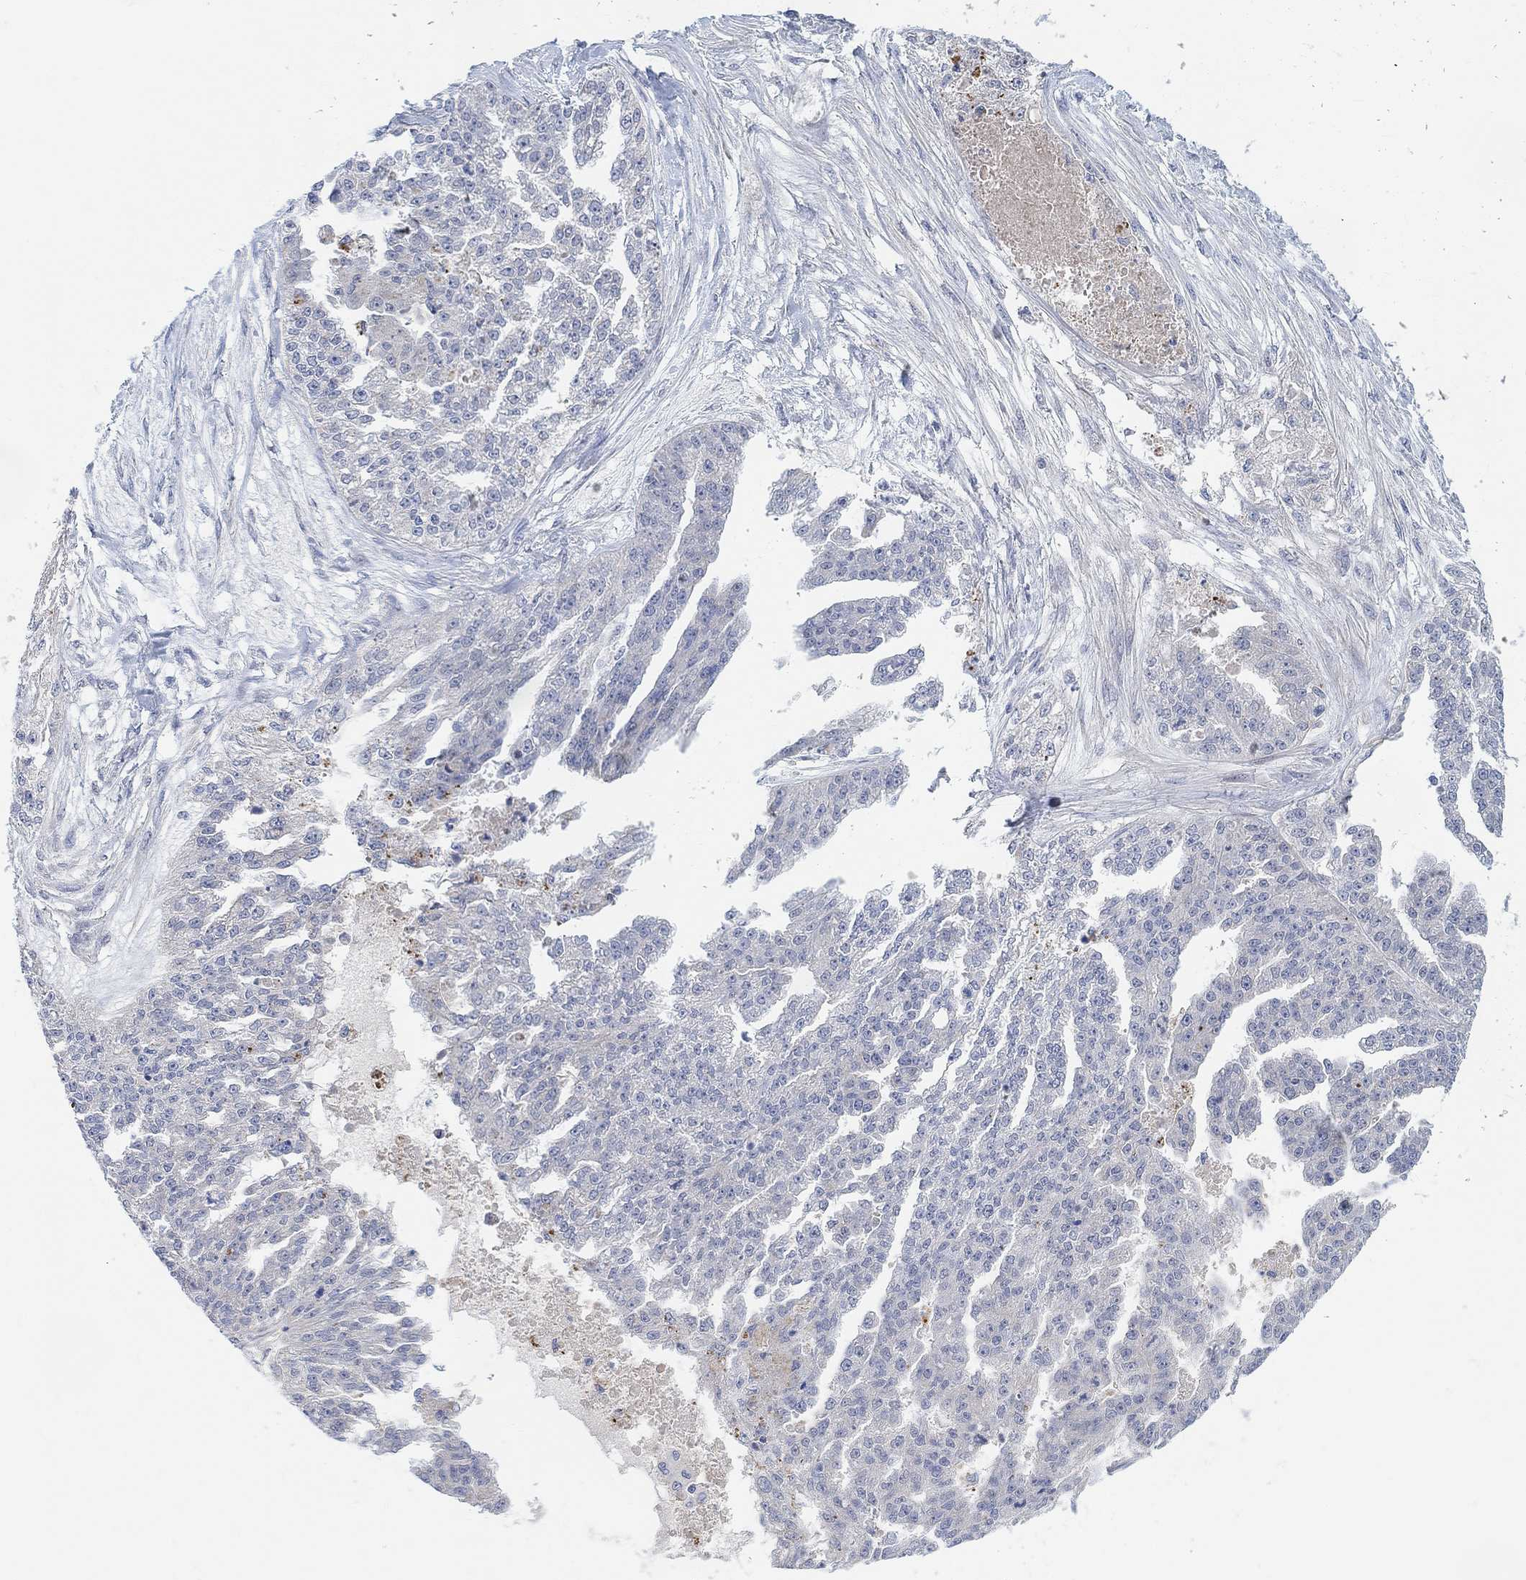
{"staining": {"intensity": "negative", "quantity": "none", "location": "none"}, "tissue": "ovarian cancer", "cell_type": "Tumor cells", "image_type": "cancer", "snomed": [{"axis": "morphology", "description": "Cystadenocarcinoma, serous, NOS"}, {"axis": "topography", "description": "Ovary"}], "caption": "This is an immunohistochemistry photomicrograph of ovarian cancer (serous cystadenocarcinoma). There is no positivity in tumor cells.", "gene": "HCRTR1", "patient": {"sex": "female", "age": 58}}